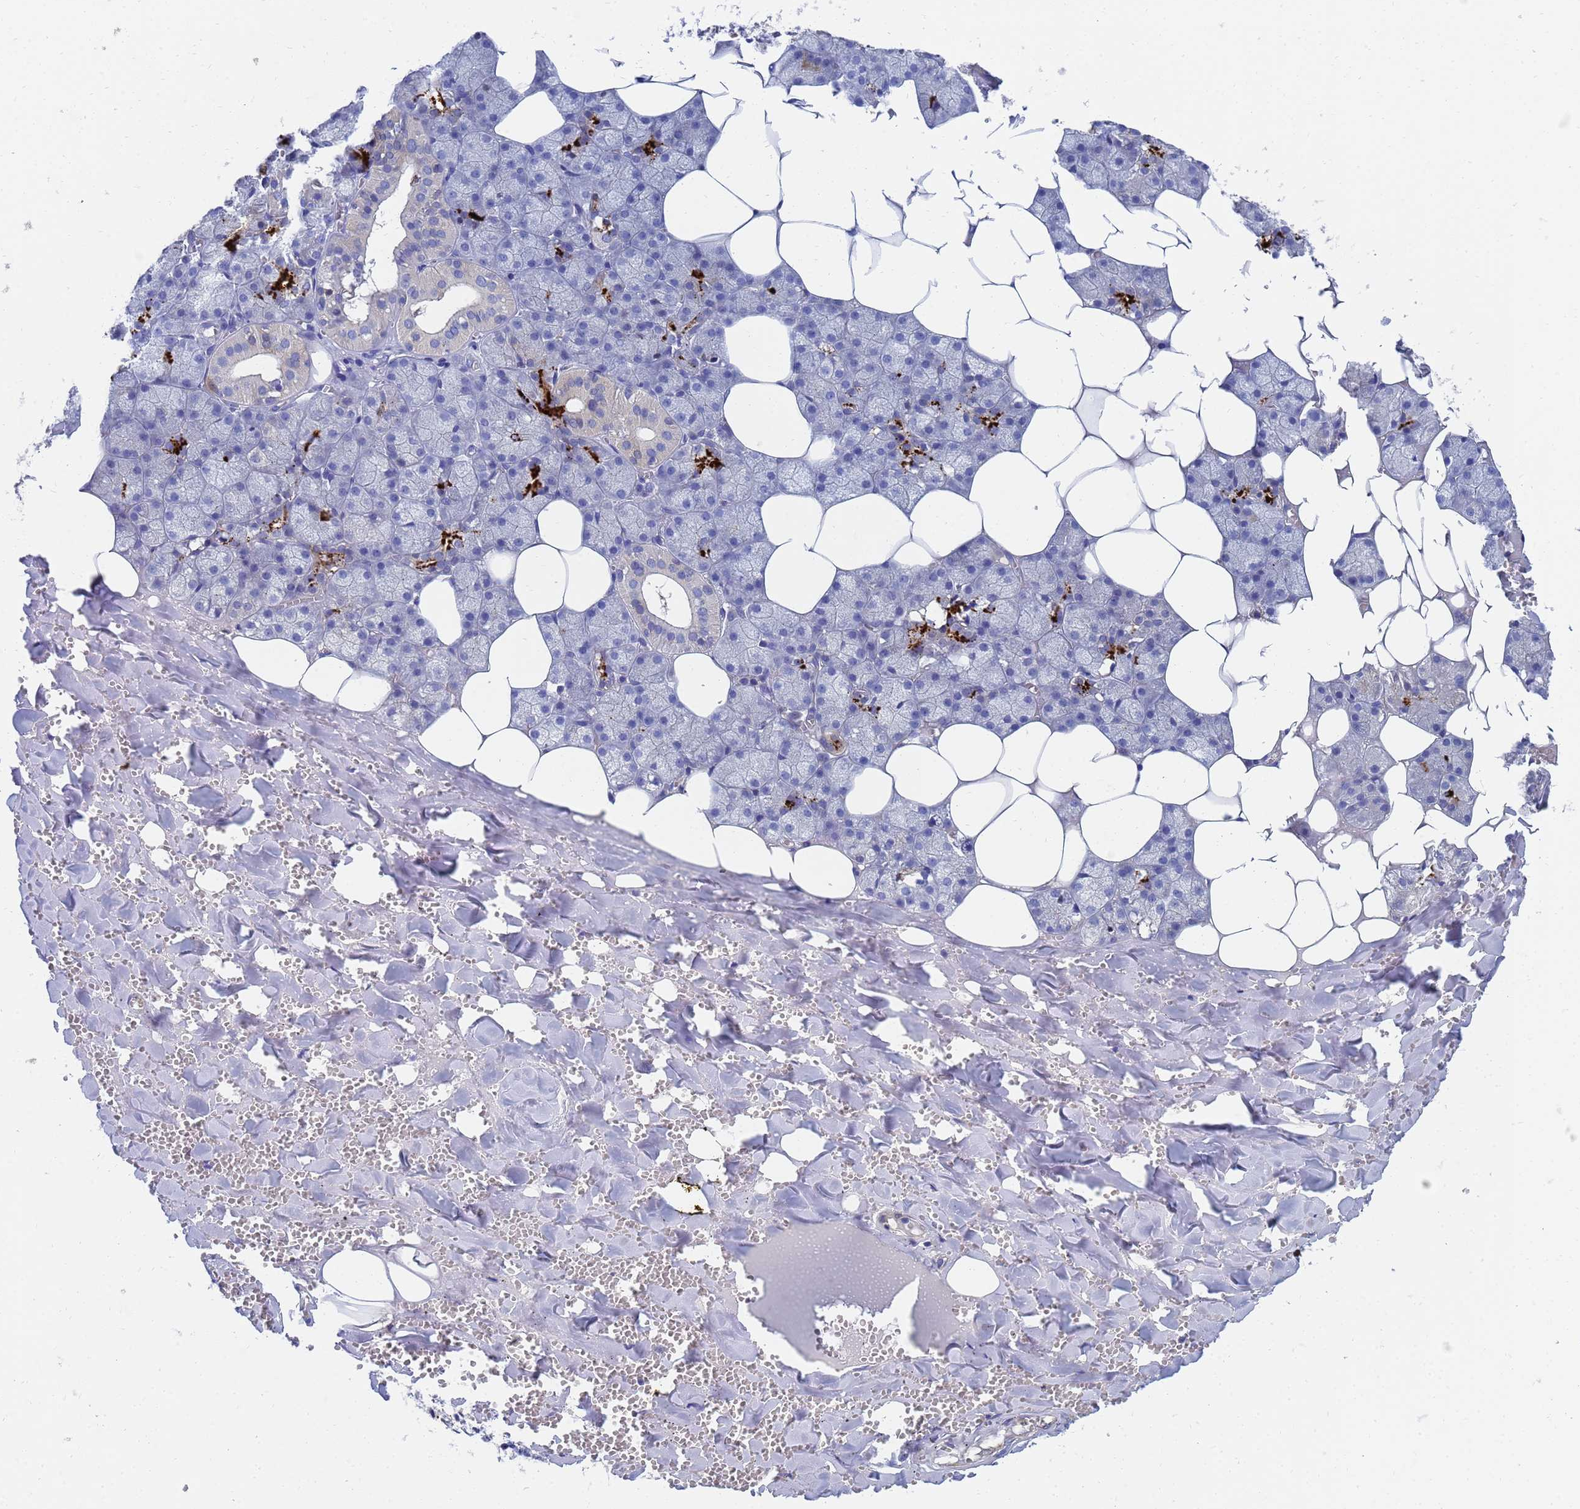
{"staining": {"intensity": "strong", "quantity": "<25%", "location": "cytoplasmic/membranous"}, "tissue": "salivary gland", "cell_type": "Glandular cells", "image_type": "normal", "snomed": [{"axis": "morphology", "description": "Normal tissue, NOS"}, {"axis": "topography", "description": "Salivary gland"}], "caption": "A high-resolution image shows IHC staining of normal salivary gland, which demonstrates strong cytoplasmic/membranous positivity in approximately <25% of glandular cells.", "gene": "GCHFR", "patient": {"sex": "male", "age": 62}}